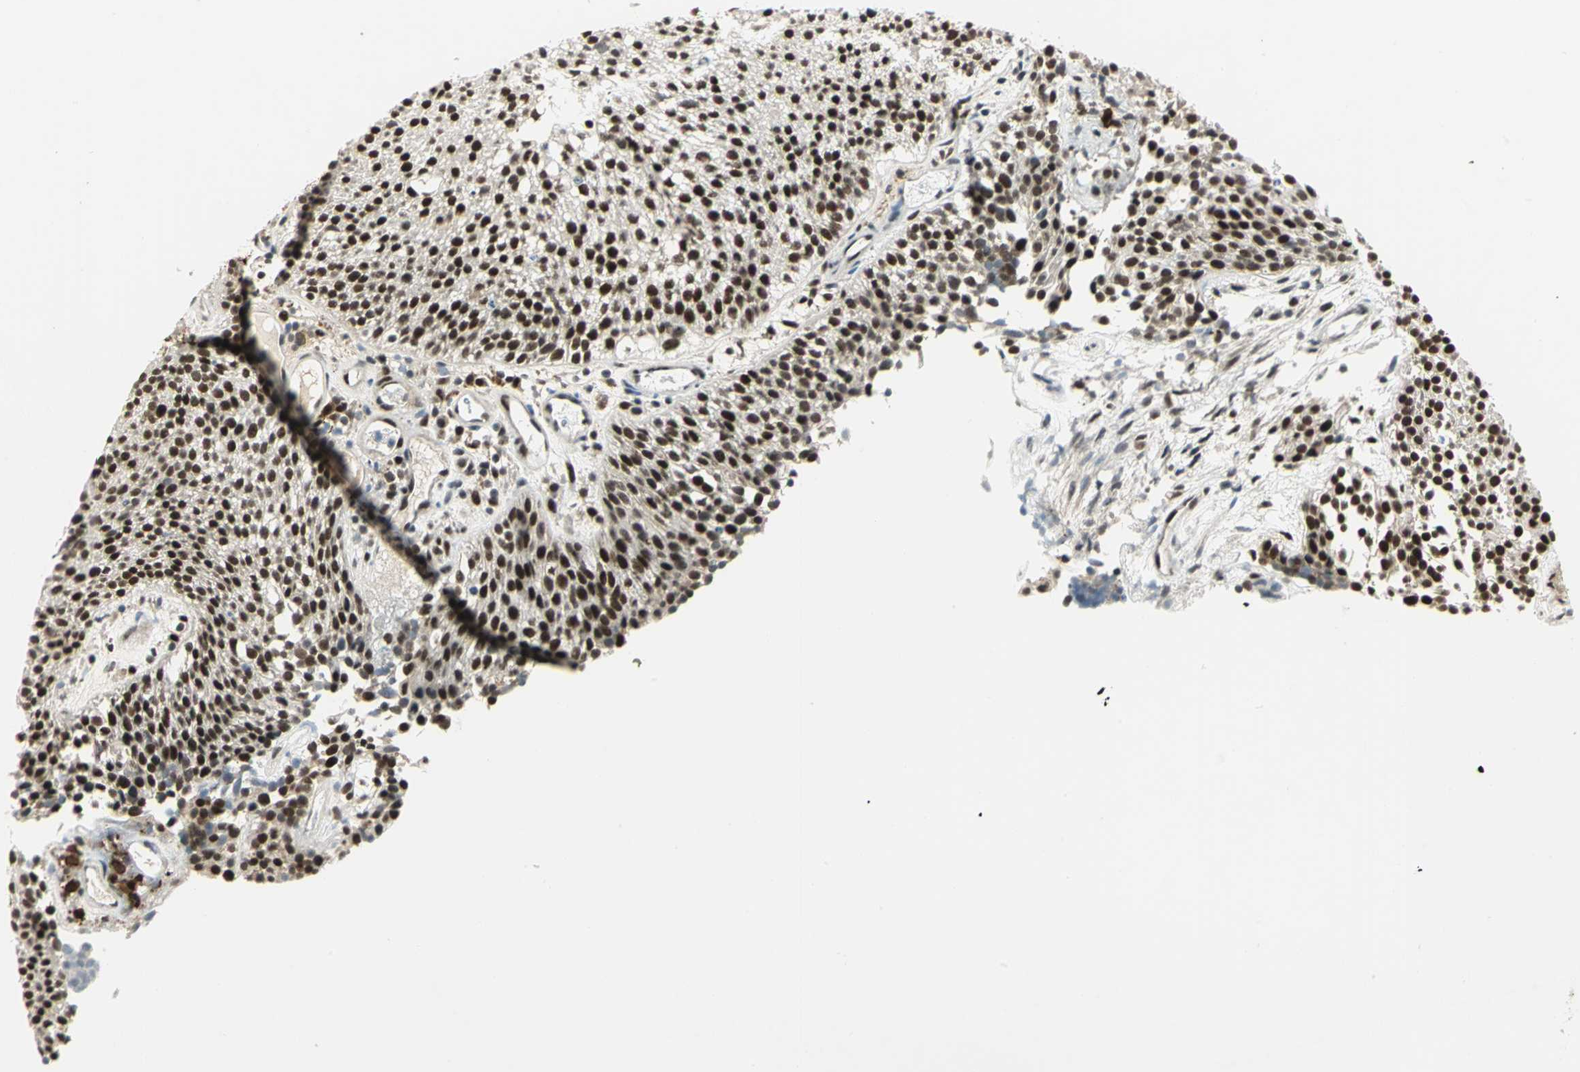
{"staining": {"intensity": "strong", "quantity": ">75%", "location": "nuclear"}, "tissue": "urothelial cancer", "cell_type": "Tumor cells", "image_type": "cancer", "snomed": [{"axis": "morphology", "description": "Urothelial carcinoma, Low grade"}, {"axis": "topography", "description": "Urinary bladder"}], "caption": "This image displays immunohistochemistry staining of human low-grade urothelial carcinoma, with high strong nuclear staining in approximately >75% of tumor cells.", "gene": "CCNT1", "patient": {"sex": "male", "age": 85}}